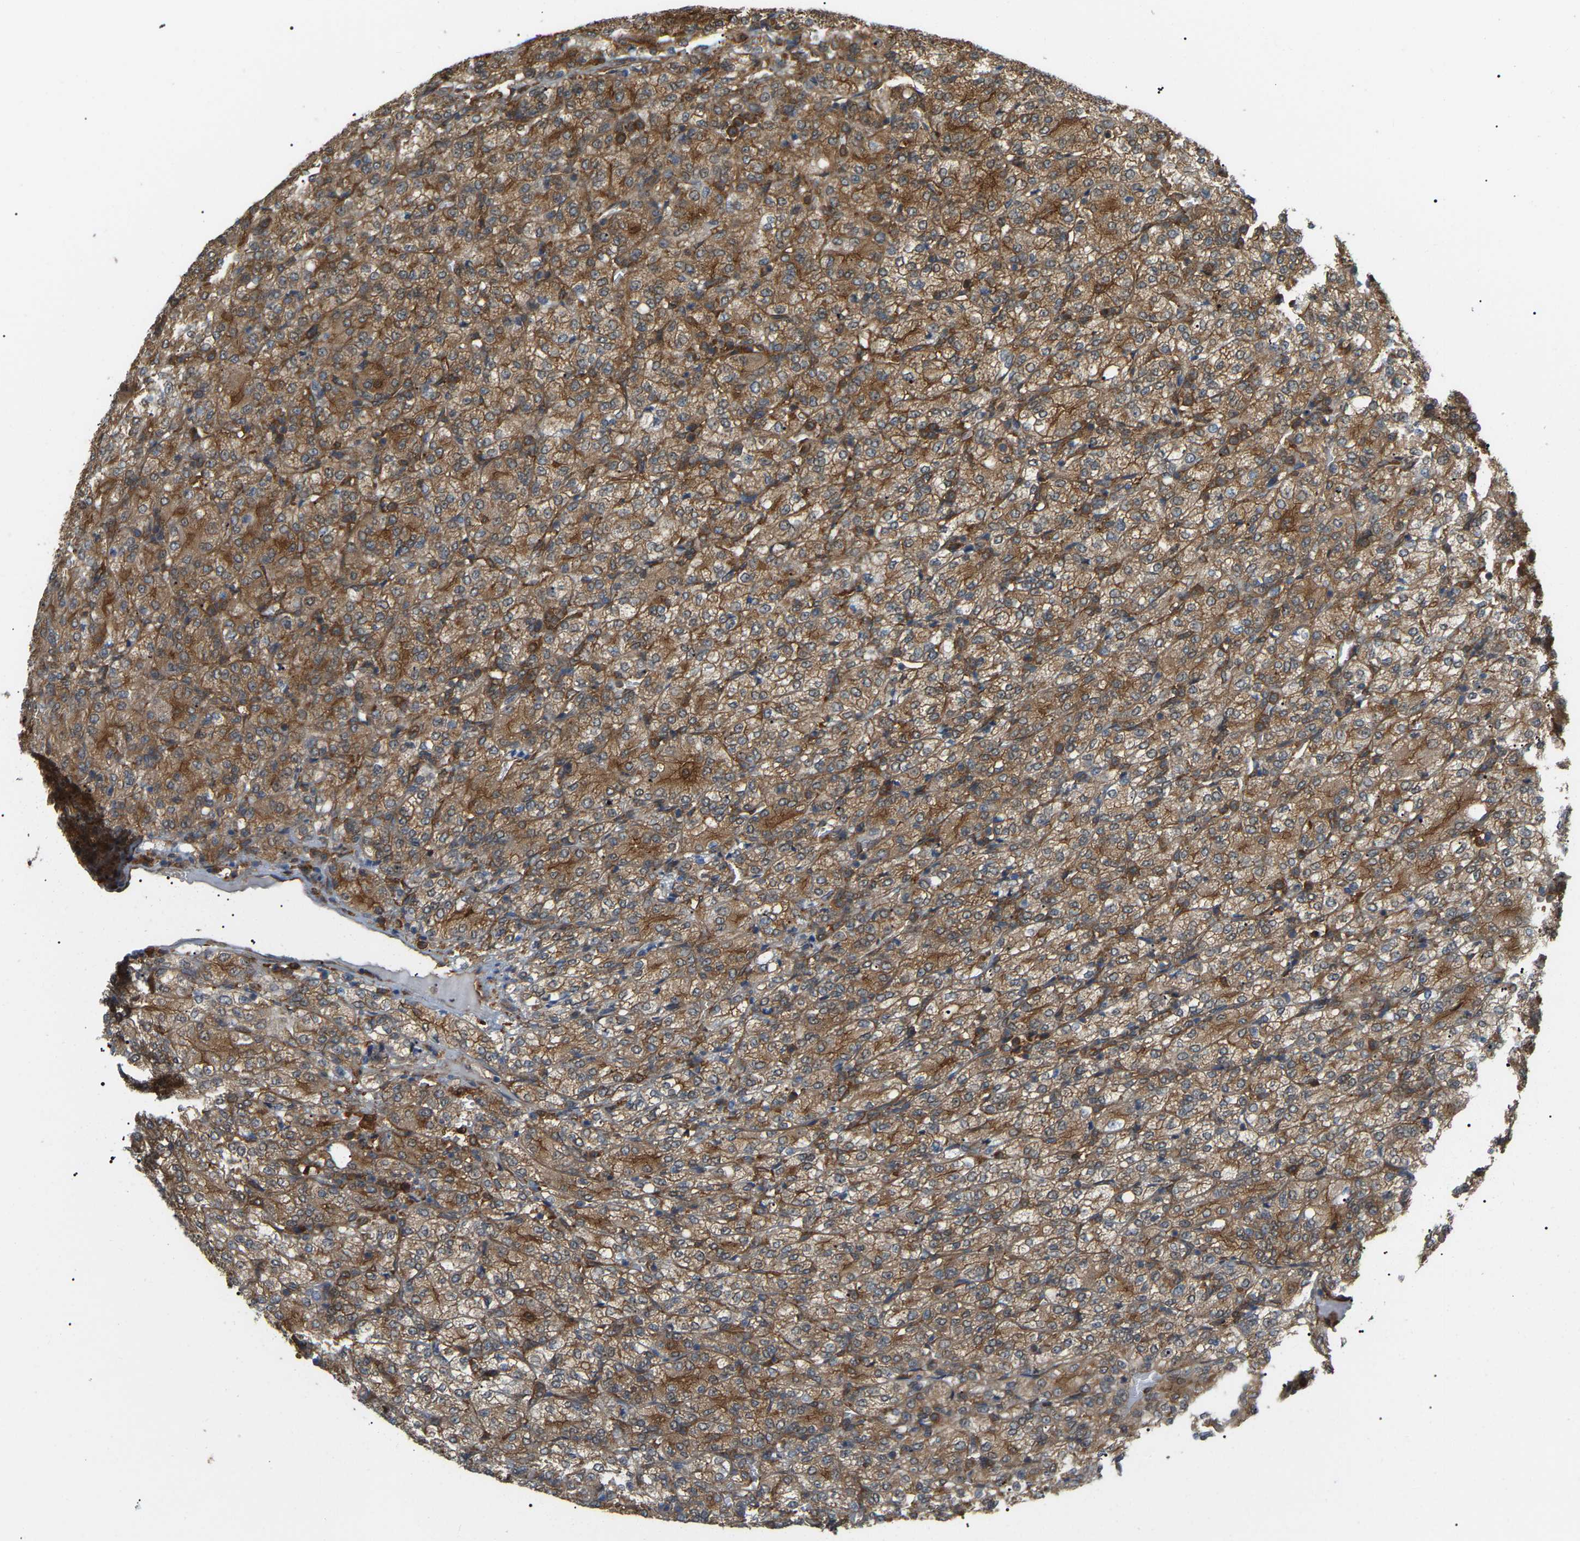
{"staining": {"intensity": "moderate", "quantity": ">75%", "location": "cytoplasmic/membranous"}, "tissue": "renal cancer", "cell_type": "Tumor cells", "image_type": "cancer", "snomed": [{"axis": "morphology", "description": "Adenocarcinoma, NOS"}, {"axis": "topography", "description": "Kidney"}], "caption": "Protein positivity by immunohistochemistry shows moderate cytoplasmic/membranous staining in about >75% of tumor cells in adenocarcinoma (renal). The staining was performed using DAB (3,3'-diaminobenzidine) to visualize the protein expression in brown, while the nuclei were stained in blue with hematoxylin (Magnification: 20x).", "gene": "PICALM", "patient": {"sex": "male", "age": 77}}